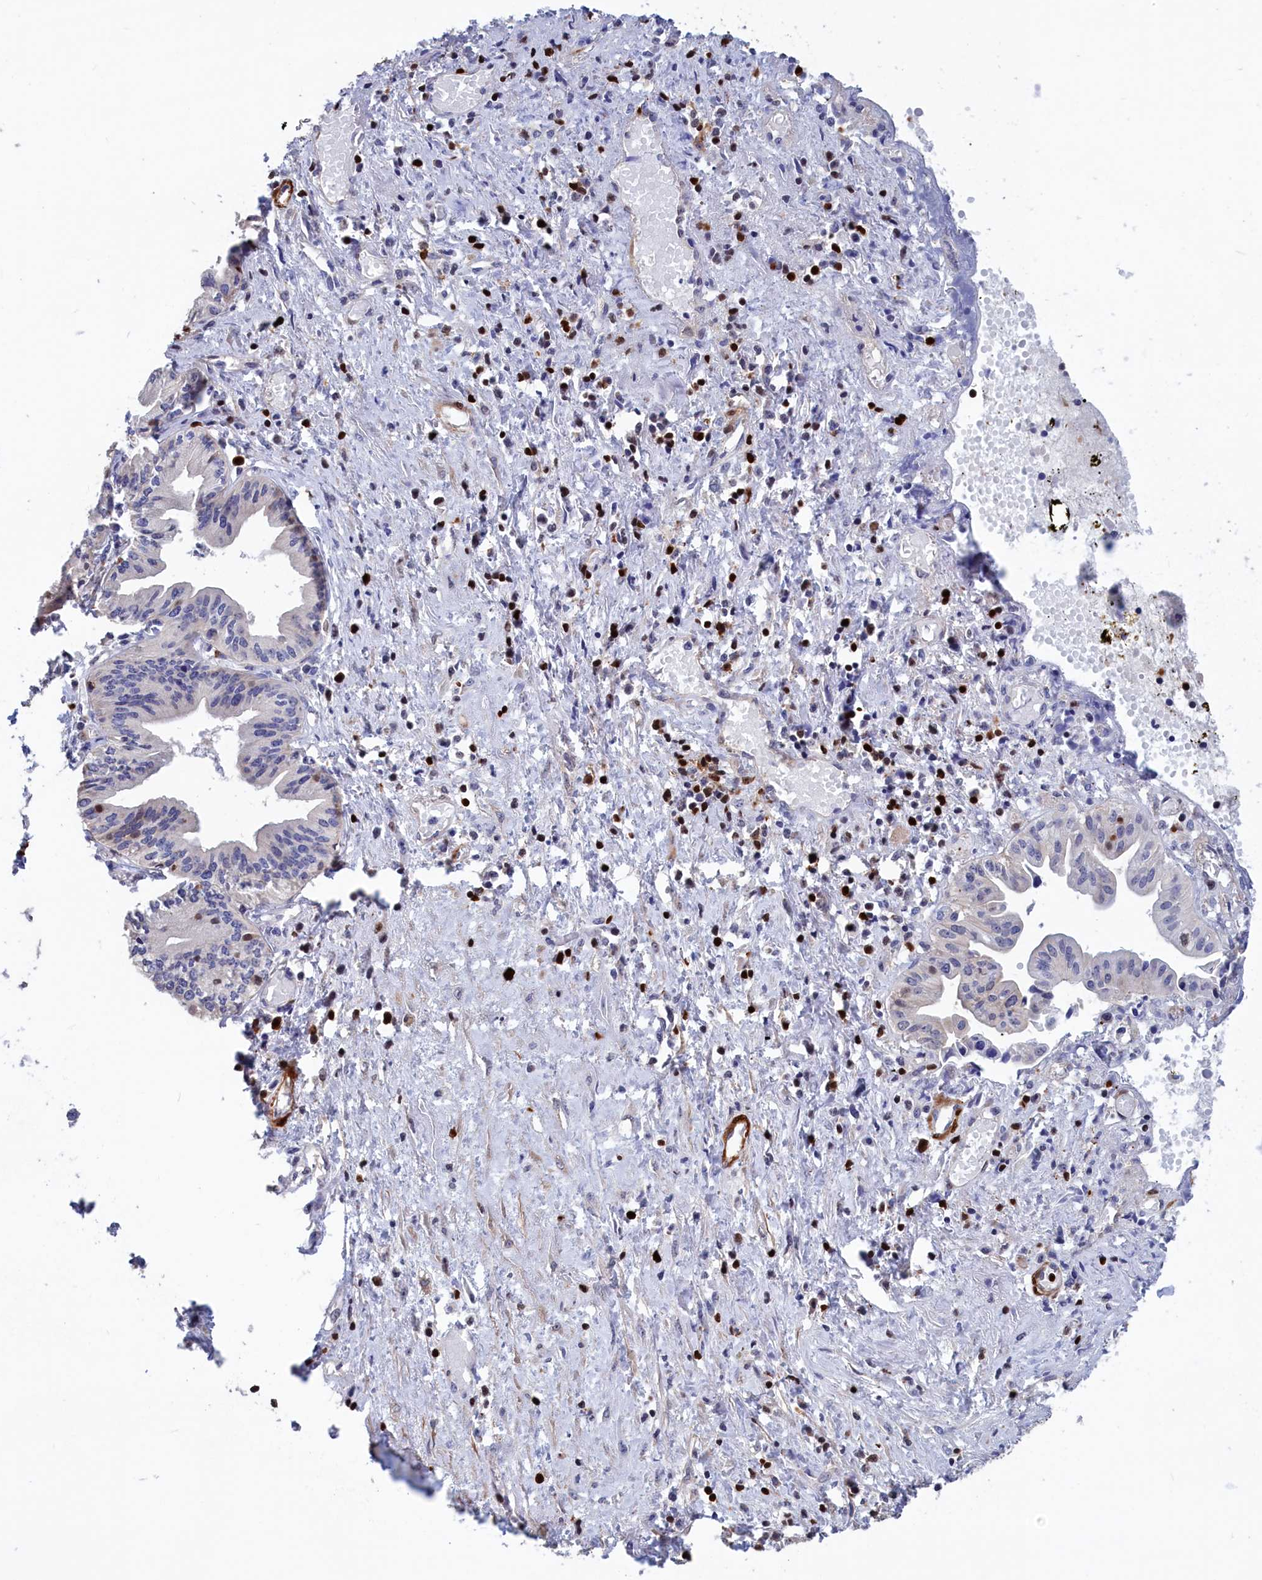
{"staining": {"intensity": "moderate", "quantity": "<25%", "location": "cytoplasmic/membranous,nuclear"}, "tissue": "pancreatic cancer", "cell_type": "Tumor cells", "image_type": "cancer", "snomed": [{"axis": "morphology", "description": "Adenocarcinoma, NOS"}, {"axis": "topography", "description": "Pancreas"}], "caption": "Tumor cells display low levels of moderate cytoplasmic/membranous and nuclear staining in approximately <25% of cells in human pancreatic cancer (adenocarcinoma).", "gene": "CRIP1", "patient": {"sex": "female", "age": 50}}